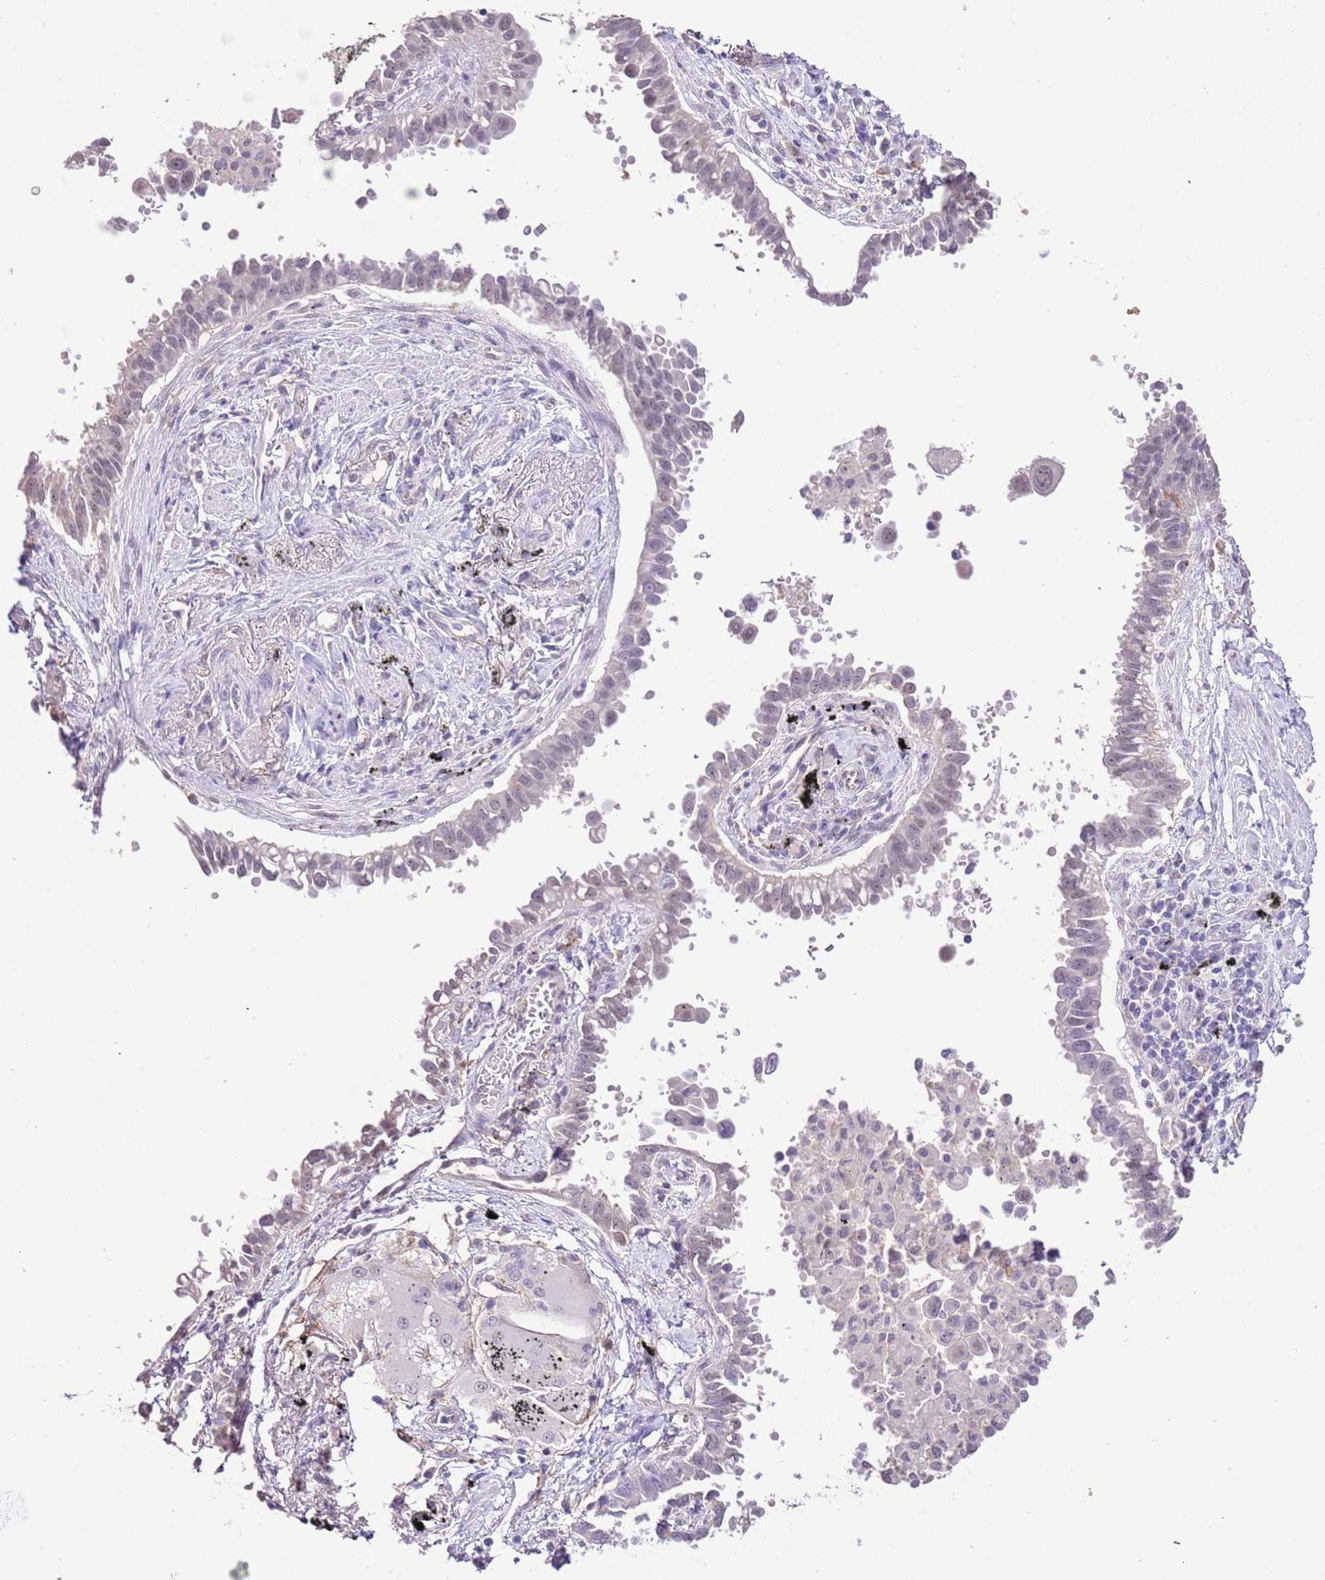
{"staining": {"intensity": "weak", "quantity": "25%-75%", "location": "nuclear"}, "tissue": "lung cancer", "cell_type": "Tumor cells", "image_type": "cancer", "snomed": [{"axis": "morphology", "description": "Adenocarcinoma, NOS"}, {"axis": "topography", "description": "Lung"}], "caption": "Protein staining shows weak nuclear positivity in about 25%-75% of tumor cells in adenocarcinoma (lung). (DAB IHC with brightfield microscopy, high magnification).", "gene": "IZUMO4", "patient": {"sex": "male", "age": 67}}